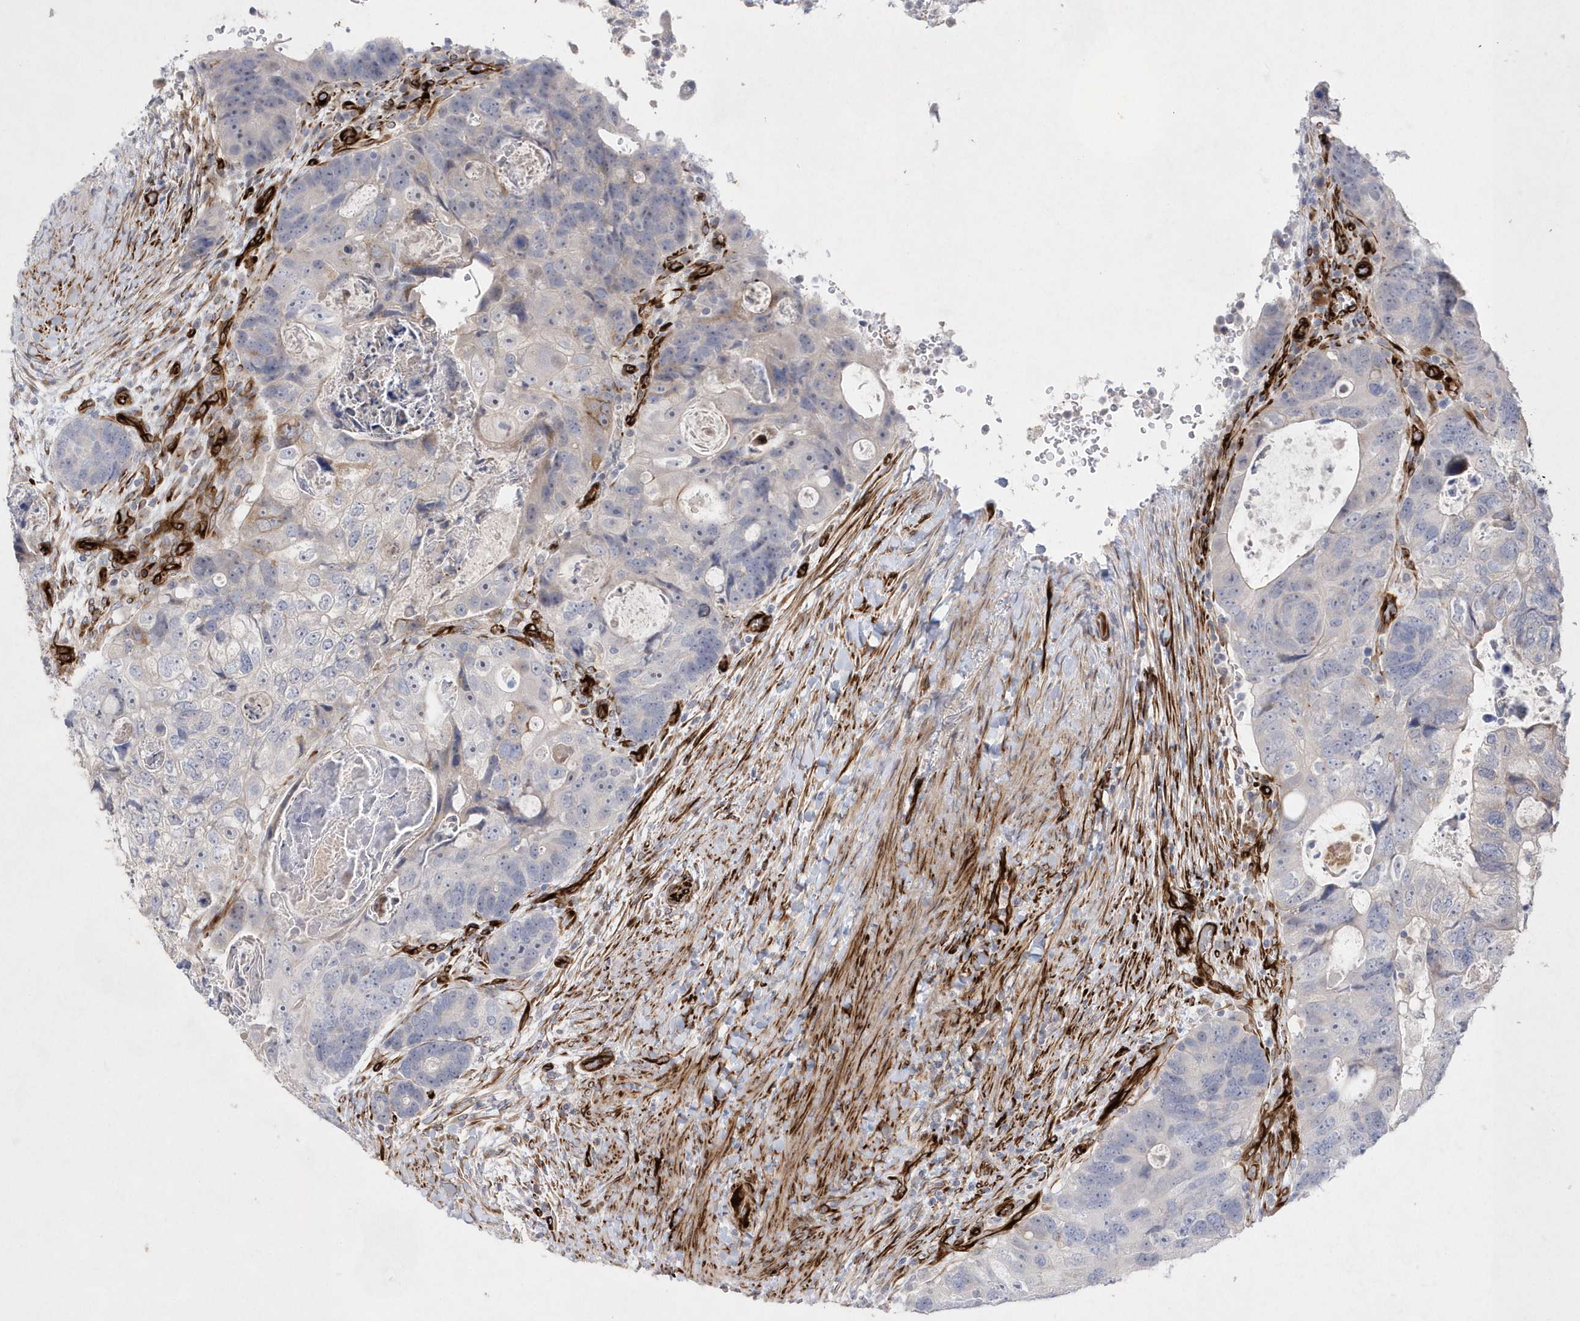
{"staining": {"intensity": "negative", "quantity": "none", "location": "none"}, "tissue": "colorectal cancer", "cell_type": "Tumor cells", "image_type": "cancer", "snomed": [{"axis": "morphology", "description": "Adenocarcinoma, NOS"}, {"axis": "topography", "description": "Rectum"}], "caption": "Image shows no significant protein staining in tumor cells of colorectal cancer (adenocarcinoma).", "gene": "TMEM132B", "patient": {"sex": "male", "age": 59}}